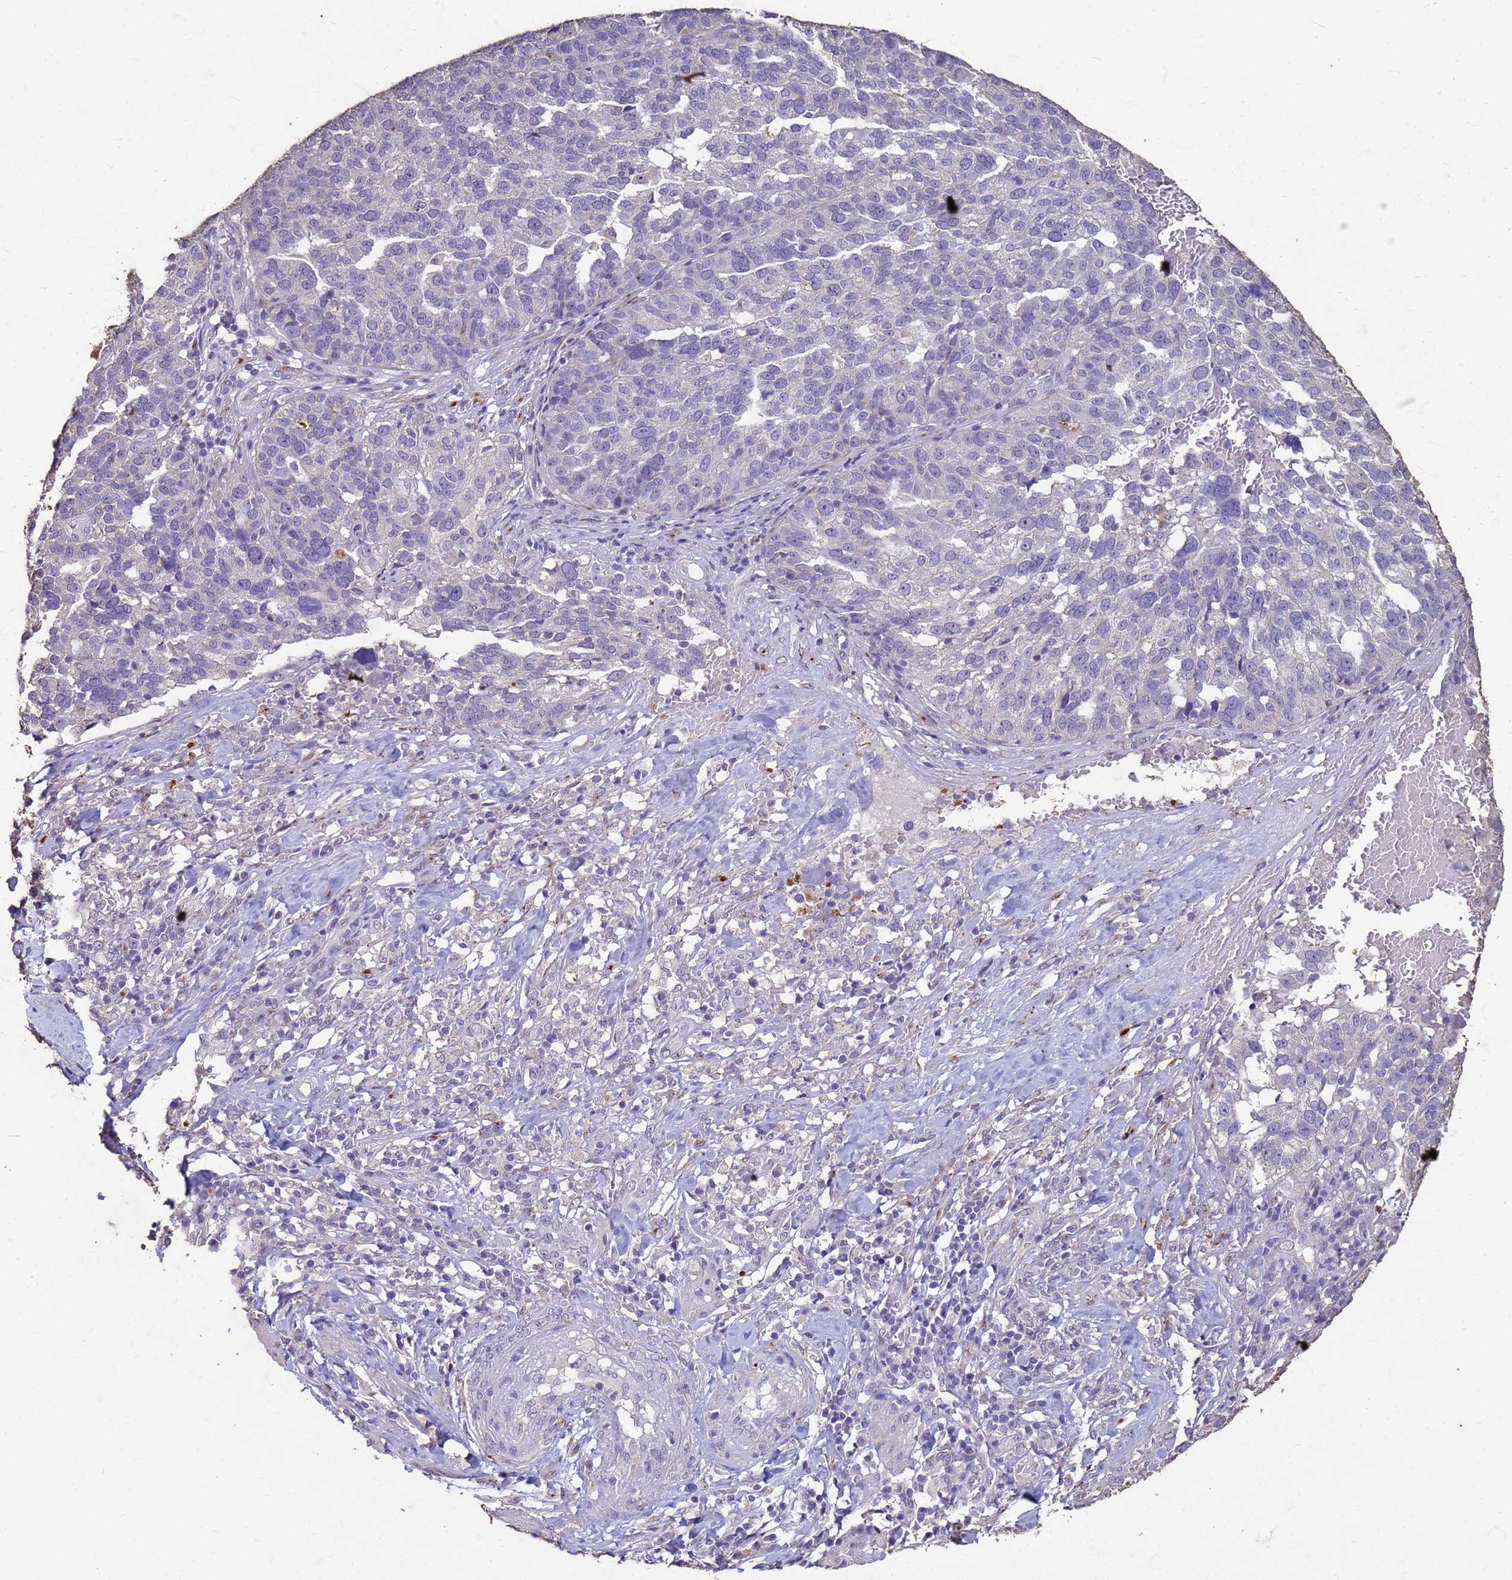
{"staining": {"intensity": "negative", "quantity": "none", "location": "none"}, "tissue": "ovarian cancer", "cell_type": "Tumor cells", "image_type": "cancer", "snomed": [{"axis": "morphology", "description": "Cystadenocarcinoma, serous, NOS"}, {"axis": "topography", "description": "Ovary"}], "caption": "Protein analysis of ovarian cancer shows no significant expression in tumor cells.", "gene": "SLC25A15", "patient": {"sex": "female", "age": 59}}